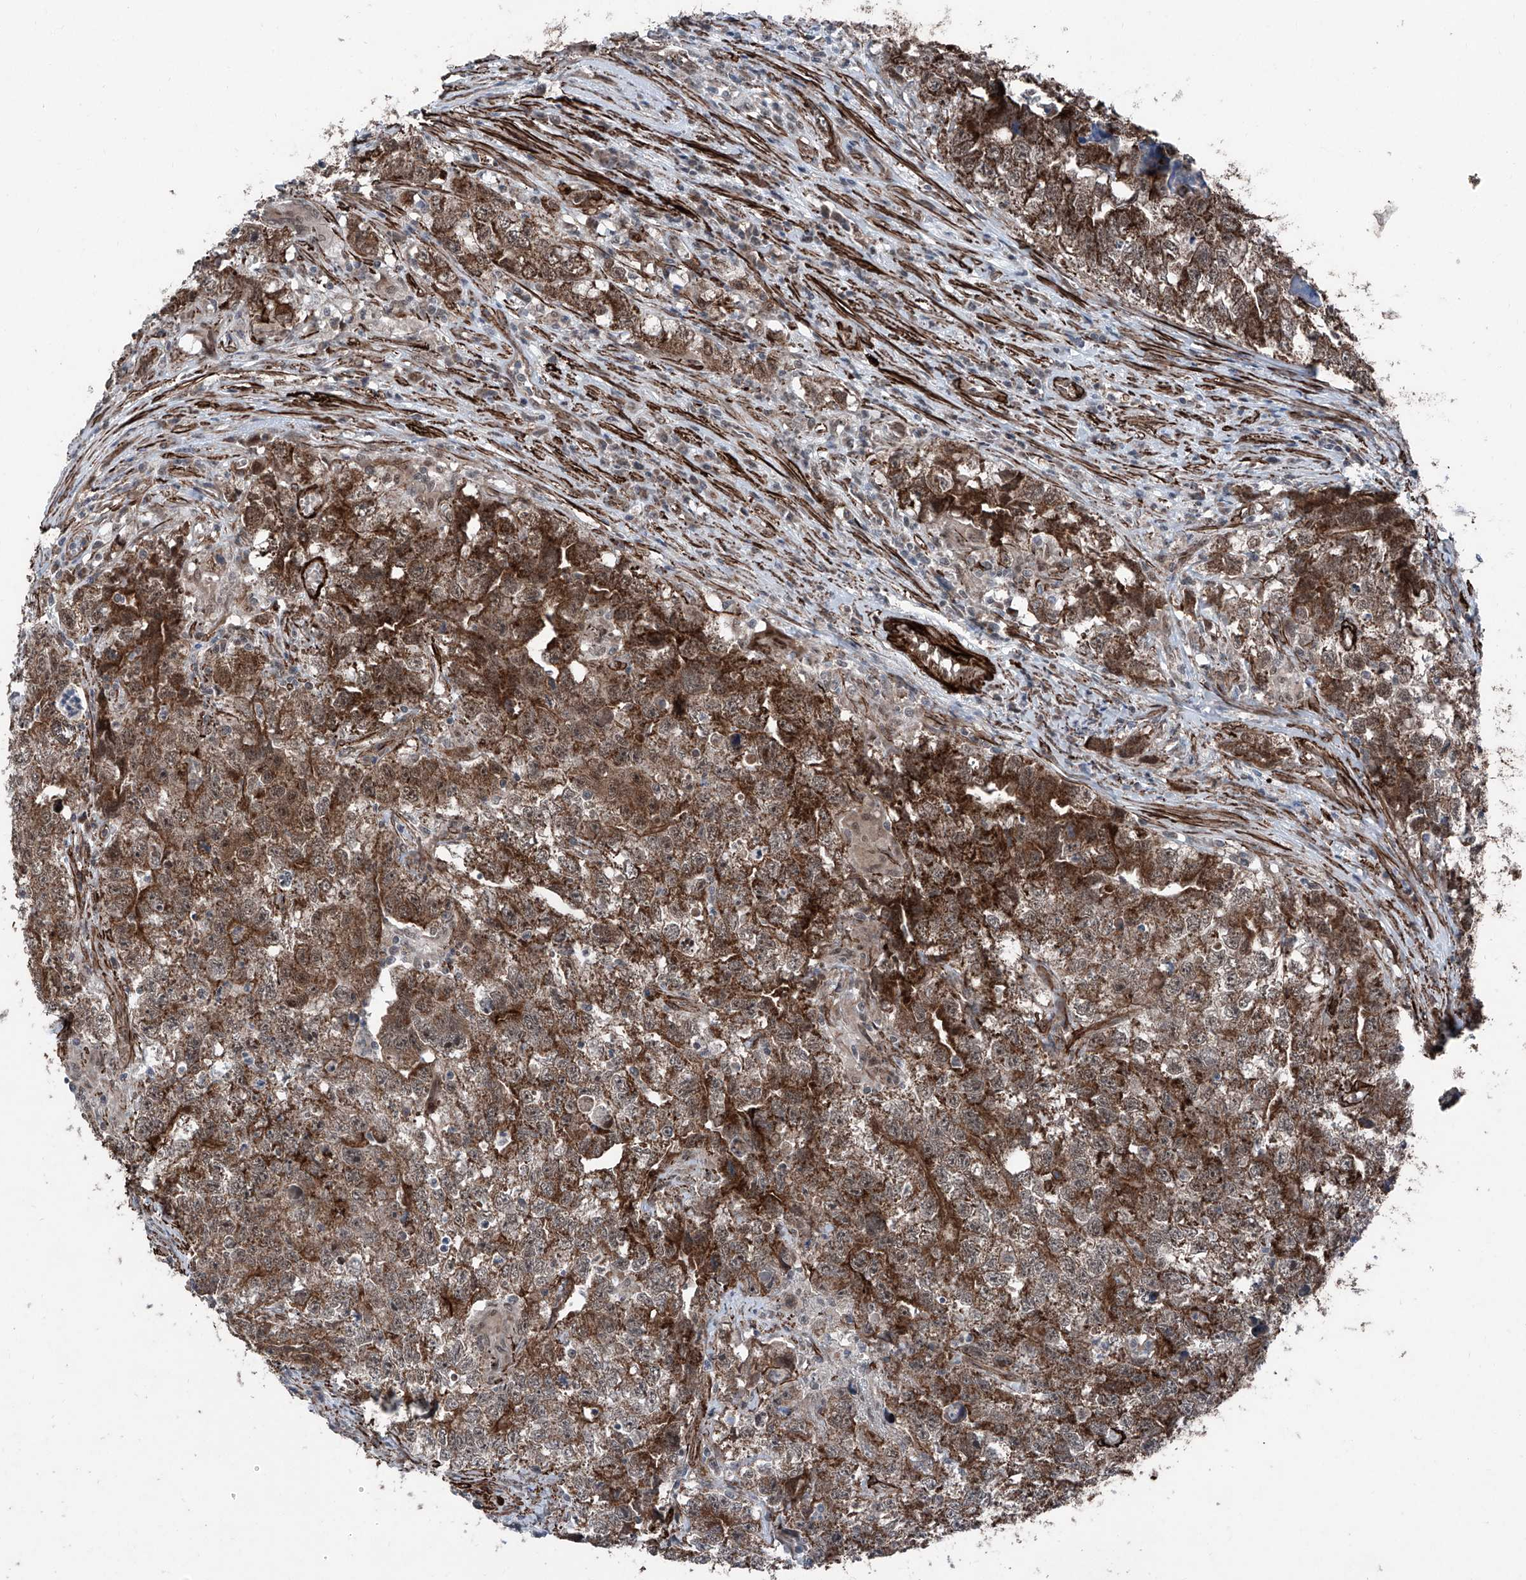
{"staining": {"intensity": "moderate", "quantity": ">75%", "location": "cytoplasmic/membranous,nuclear"}, "tissue": "testis cancer", "cell_type": "Tumor cells", "image_type": "cancer", "snomed": [{"axis": "morphology", "description": "Seminoma, NOS"}, {"axis": "morphology", "description": "Carcinoma, Embryonal, NOS"}, {"axis": "topography", "description": "Testis"}], "caption": "A brown stain highlights moderate cytoplasmic/membranous and nuclear staining of a protein in testis cancer tumor cells.", "gene": "COA7", "patient": {"sex": "male", "age": 43}}